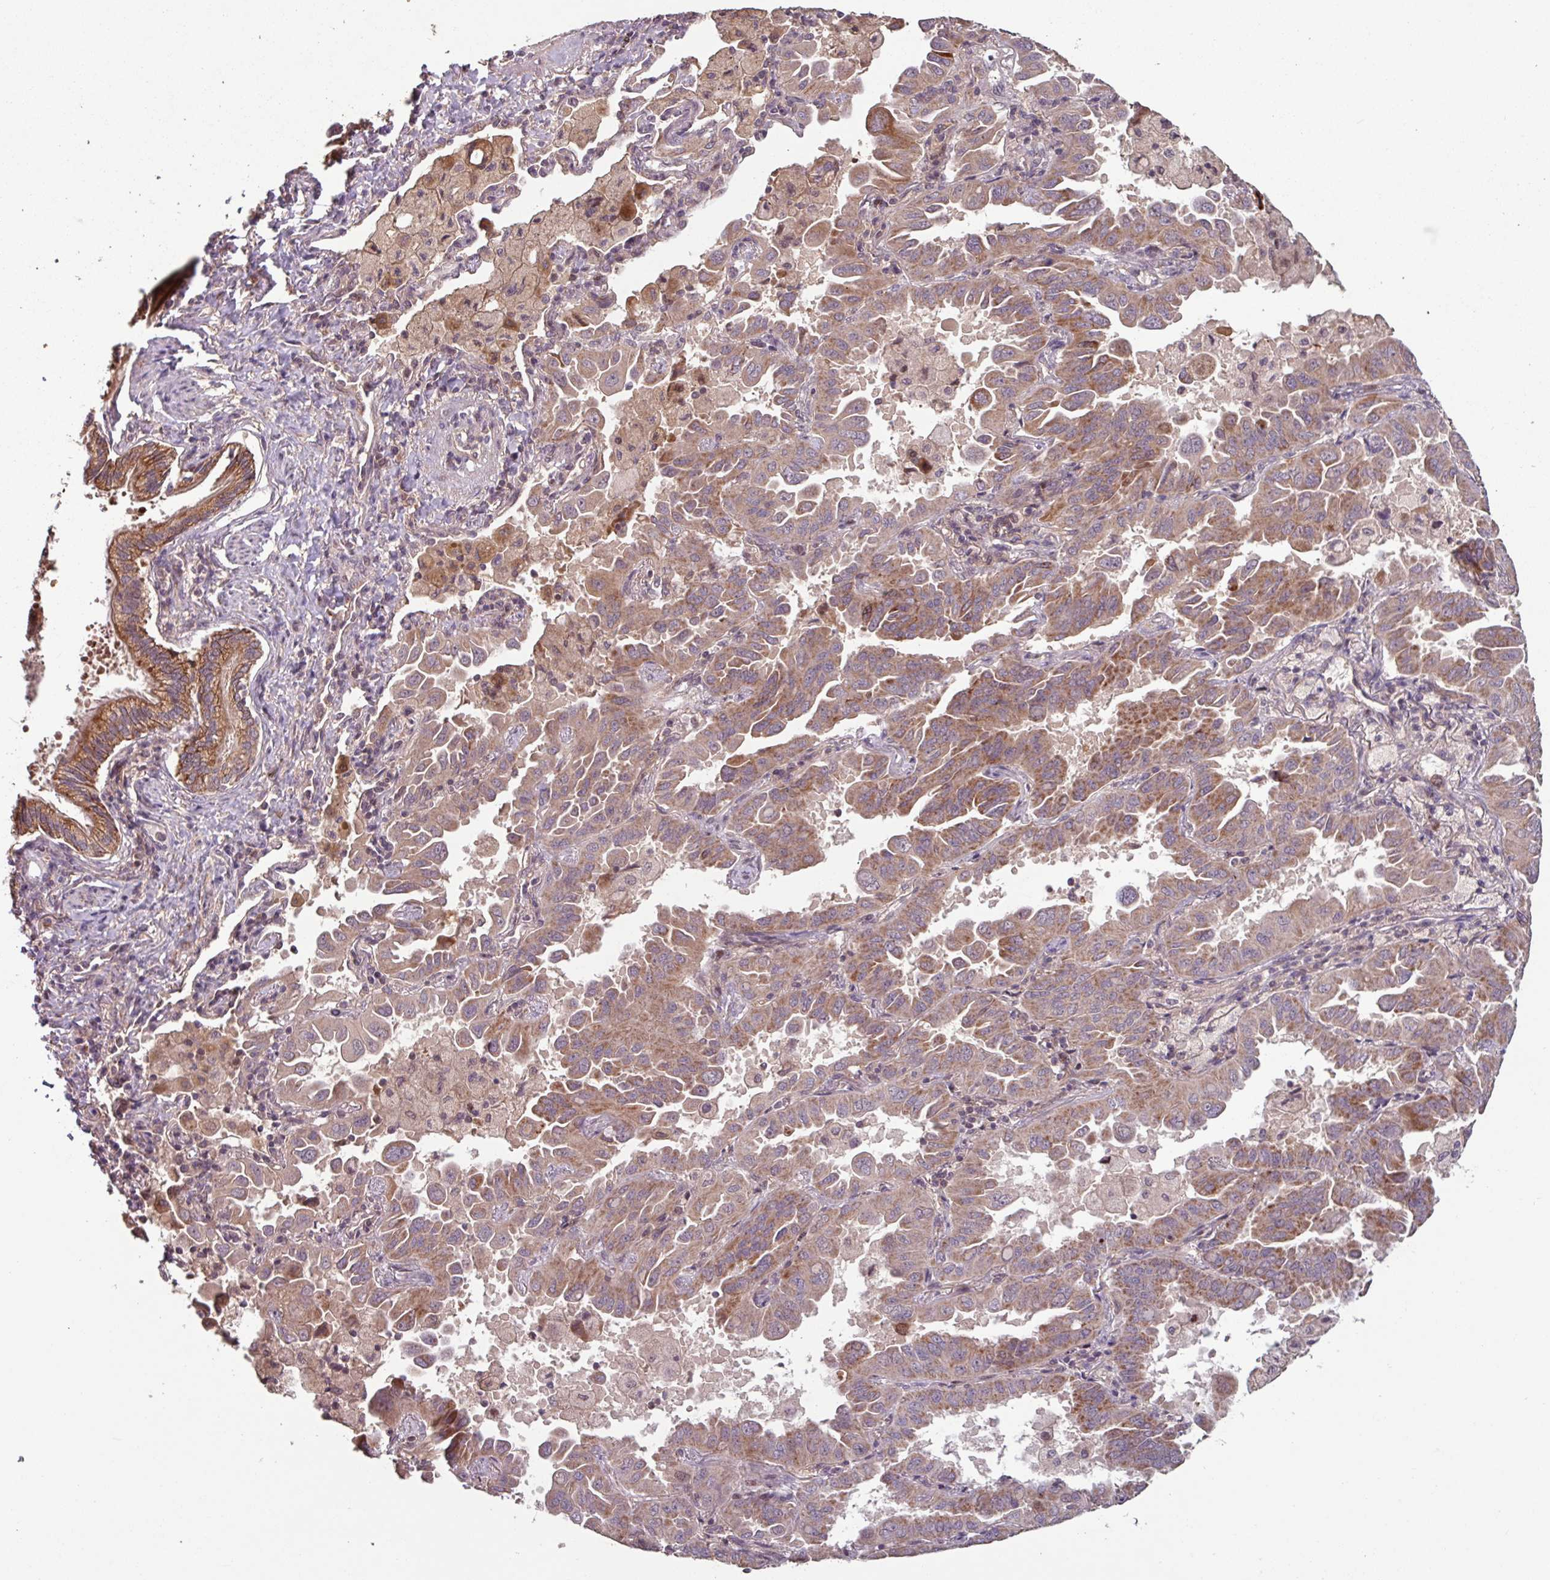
{"staining": {"intensity": "moderate", "quantity": ">75%", "location": "cytoplasmic/membranous"}, "tissue": "lung cancer", "cell_type": "Tumor cells", "image_type": "cancer", "snomed": [{"axis": "morphology", "description": "Adenocarcinoma, NOS"}, {"axis": "topography", "description": "Lung"}], "caption": "Human adenocarcinoma (lung) stained with a protein marker reveals moderate staining in tumor cells.", "gene": "TMEM88", "patient": {"sex": "male", "age": 64}}